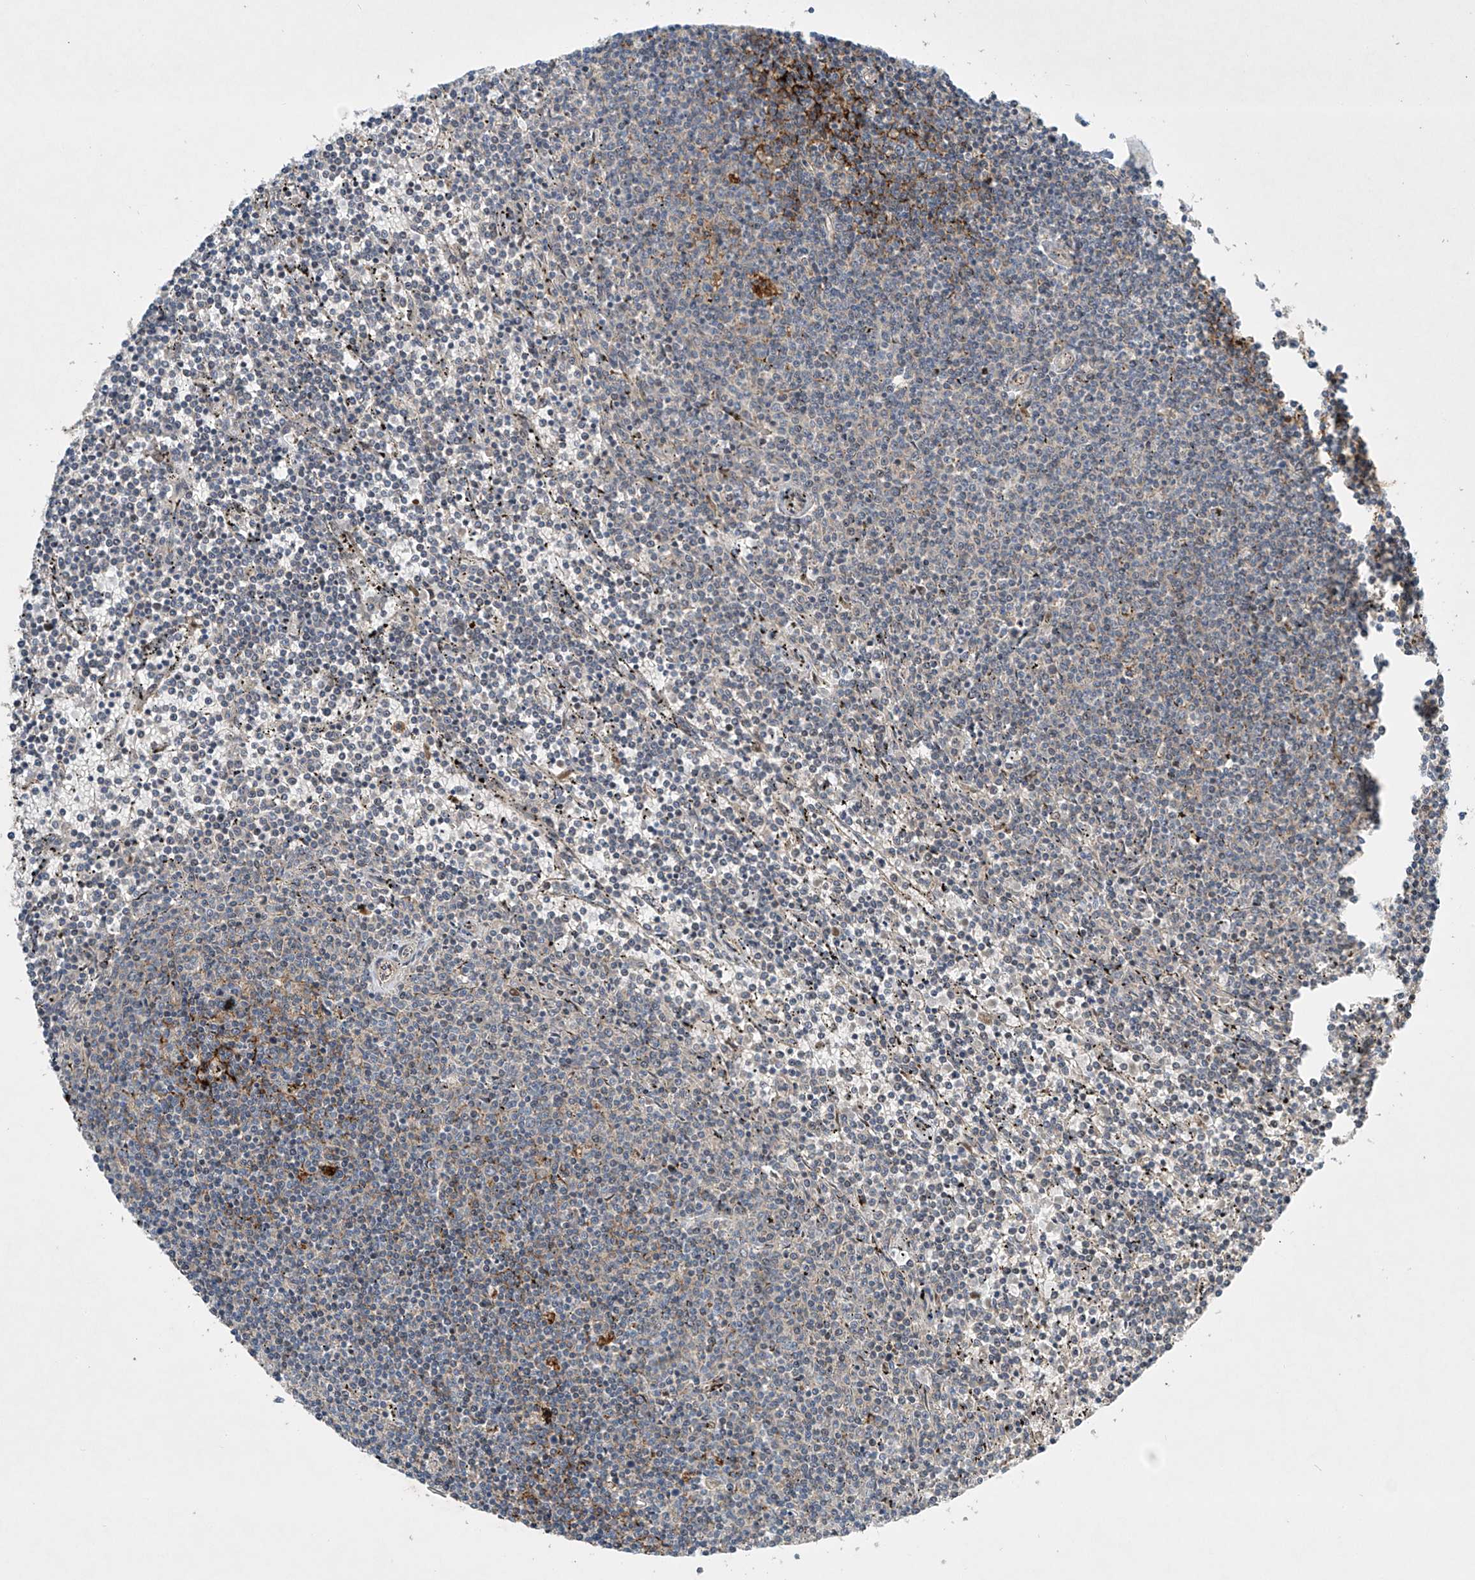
{"staining": {"intensity": "negative", "quantity": "none", "location": "none"}, "tissue": "lymphoma", "cell_type": "Tumor cells", "image_type": "cancer", "snomed": [{"axis": "morphology", "description": "Malignant lymphoma, non-Hodgkin's type, Low grade"}, {"axis": "topography", "description": "Spleen"}], "caption": "Tumor cells show no significant expression in lymphoma. The staining is performed using DAB (3,3'-diaminobenzidine) brown chromogen with nuclei counter-stained in using hematoxylin.", "gene": "TJAP1", "patient": {"sex": "female", "age": 50}}